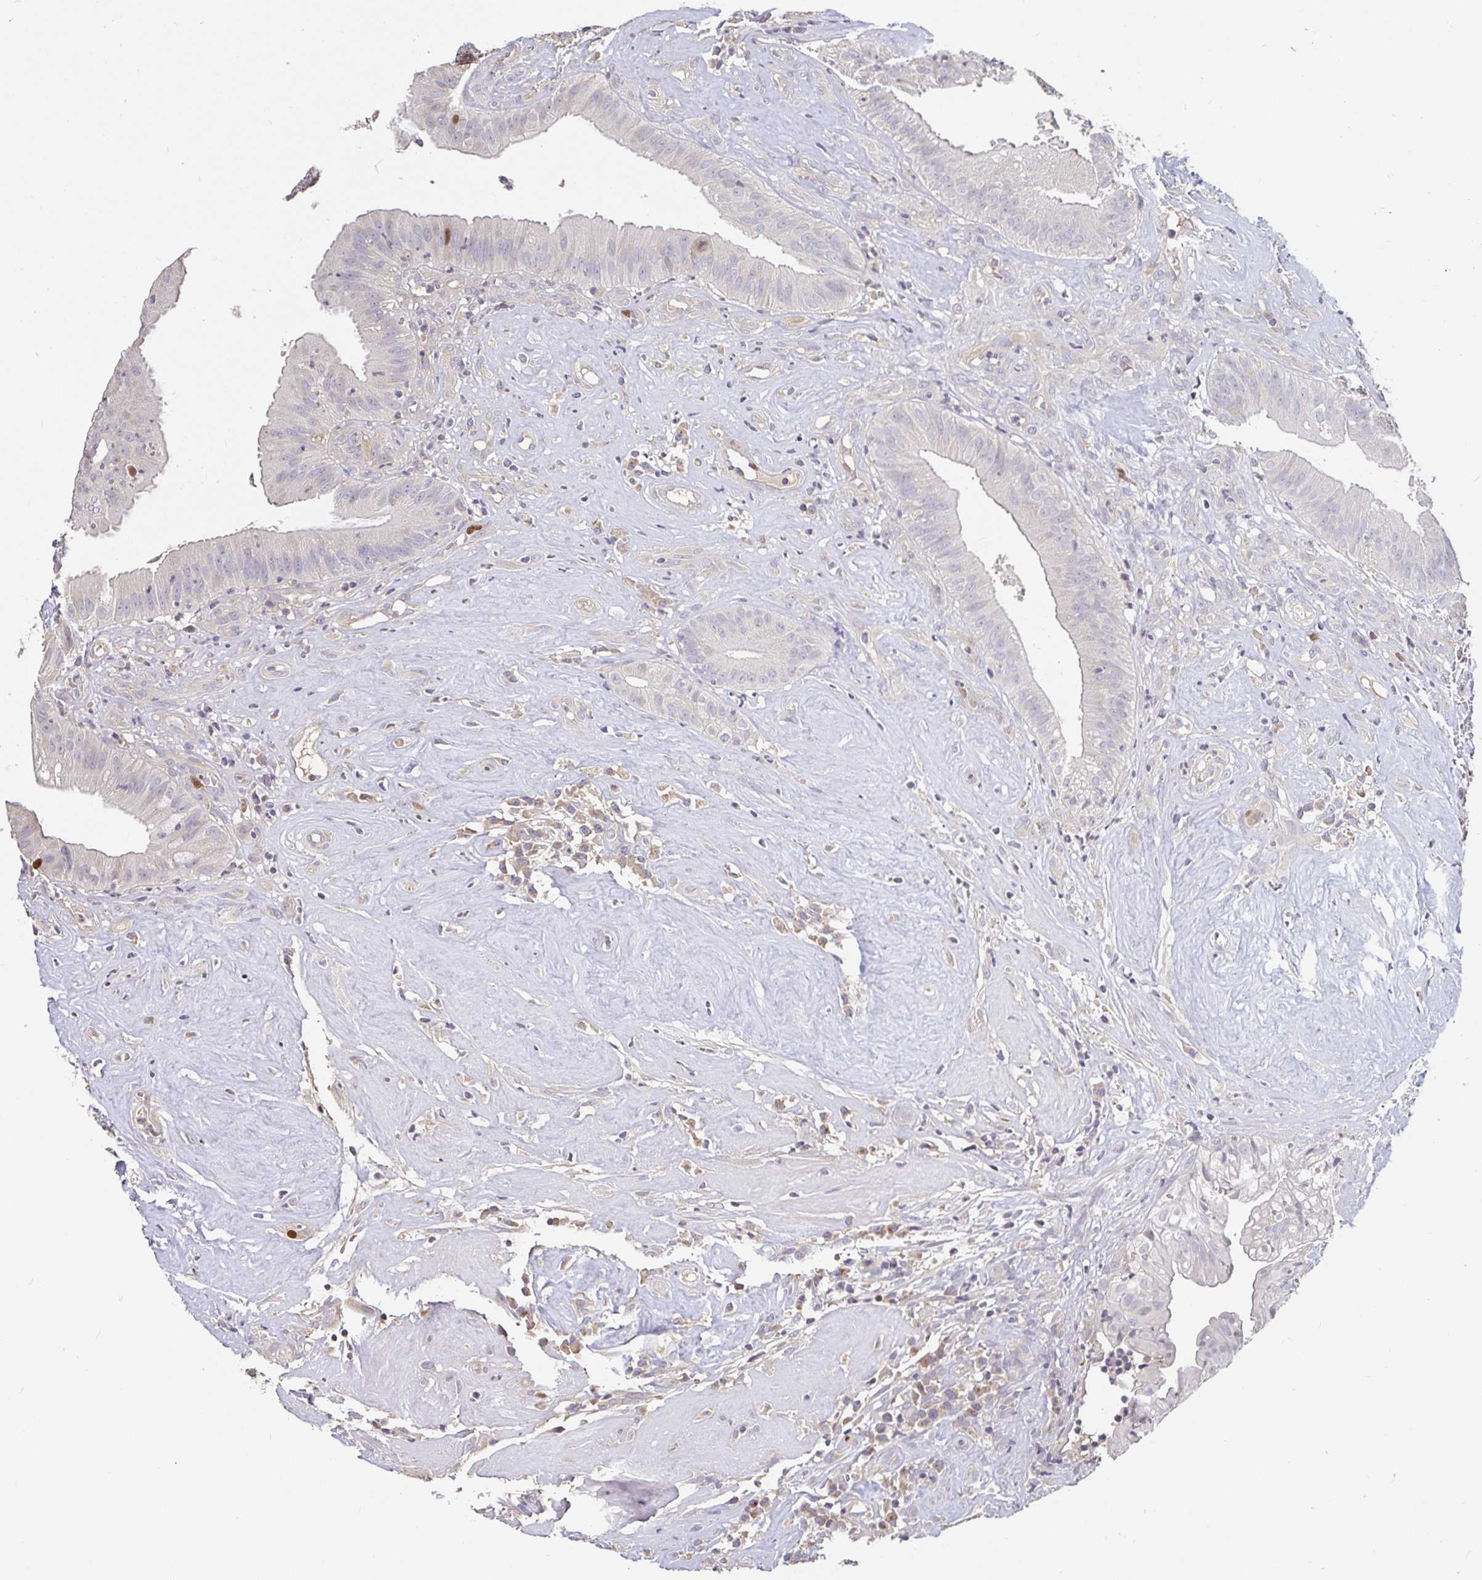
{"staining": {"intensity": "moderate", "quantity": "<25%", "location": "nuclear"}, "tissue": "head and neck cancer", "cell_type": "Tumor cells", "image_type": "cancer", "snomed": [{"axis": "morphology", "description": "Adenocarcinoma, NOS"}, {"axis": "topography", "description": "Head-Neck"}], "caption": "Immunohistochemistry of human head and neck adenocarcinoma displays low levels of moderate nuclear positivity in approximately <25% of tumor cells.", "gene": "ANLN", "patient": {"sex": "male", "age": 44}}